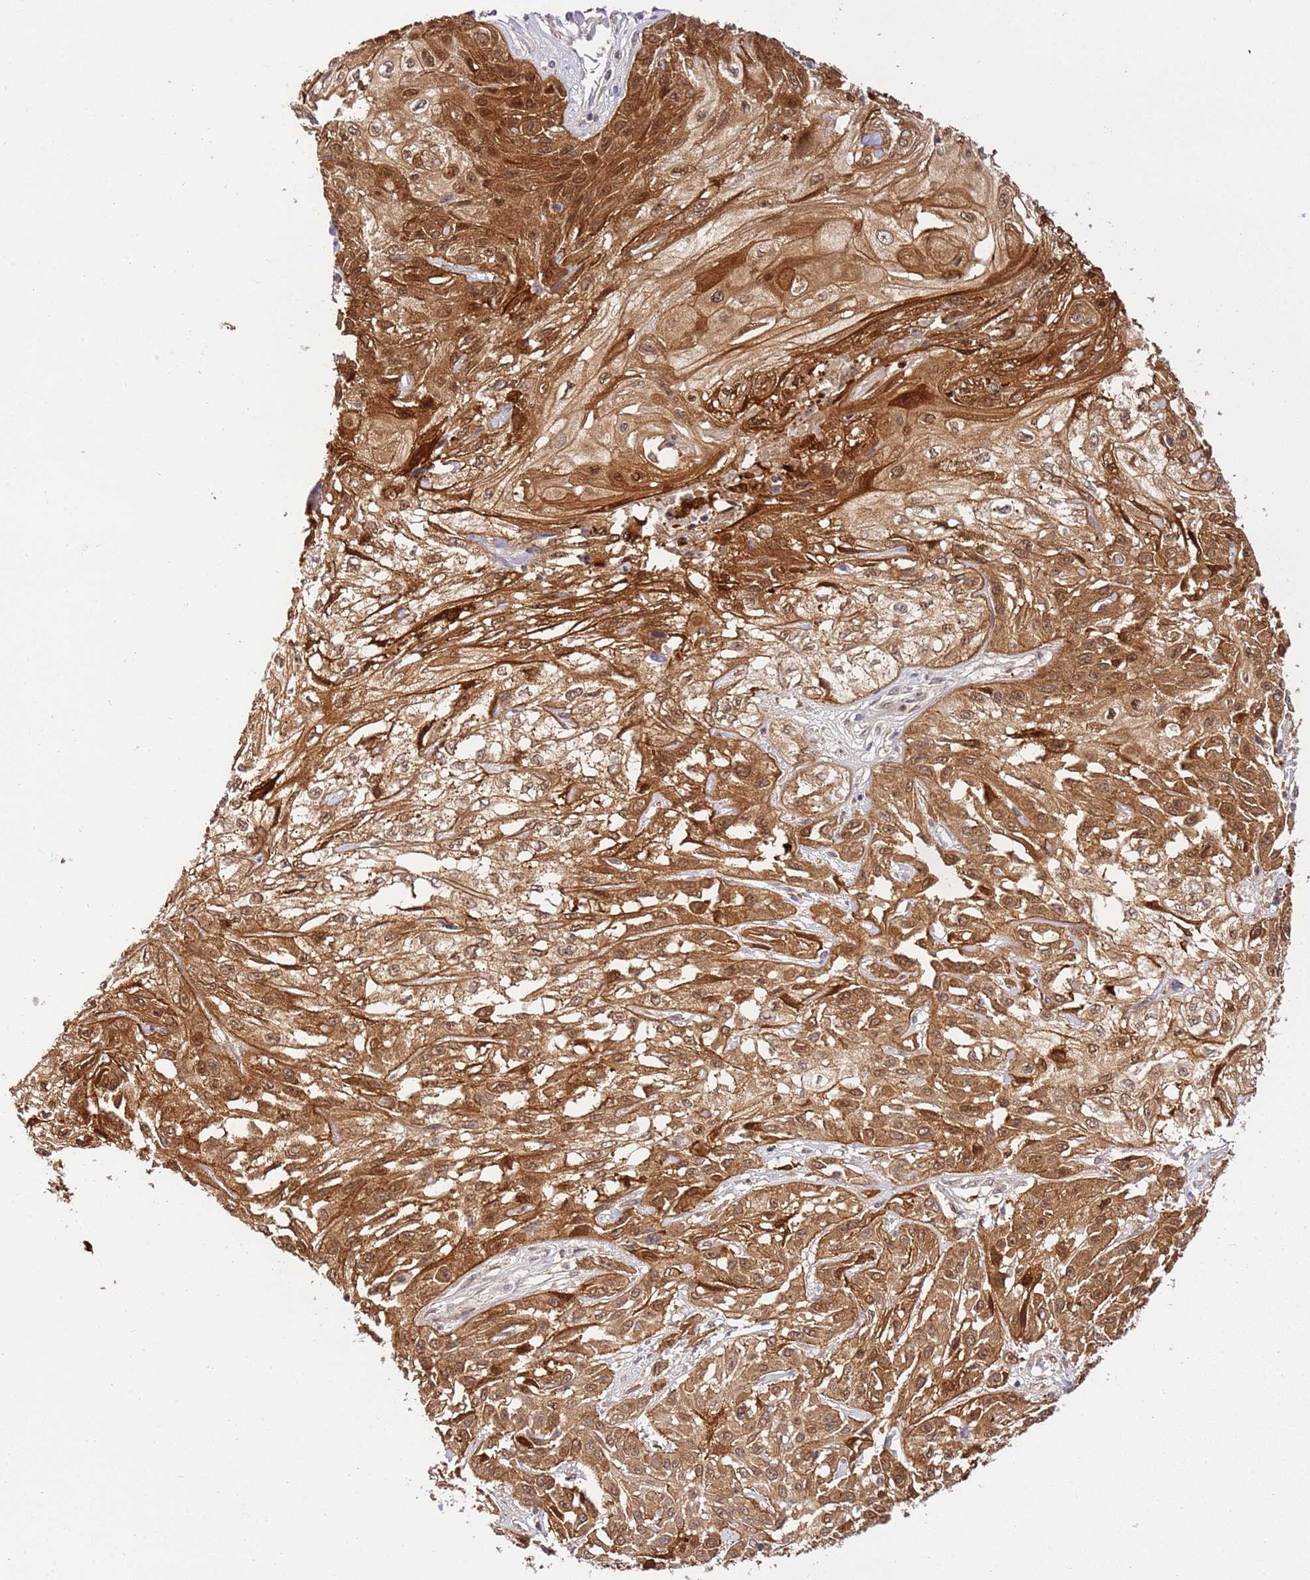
{"staining": {"intensity": "strong", "quantity": ">75%", "location": "cytoplasmic/membranous,nuclear"}, "tissue": "skin cancer", "cell_type": "Tumor cells", "image_type": "cancer", "snomed": [{"axis": "morphology", "description": "Squamous cell carcinoma, NOS"}, {"axis": "morphology", "description": "Squamous cell carcinoma, metastatic, NOS"}, {"axis": "topography", "description": "Skin"}, {"axis": "topography", "description": "Lymph node"}], "caption": "Protein expression analysis of human skin metastatic squamous cell carcinoma reveals strong cytoplasmic/membranous and nuclear staining in about >75% of tumor cells. (Stains: DAB in brown, nuclei in blue, Microscopy: brightfield microscopy at high magnification).", "gene": "TRIM37", "patient": {"sex": "male", "age": 75}}